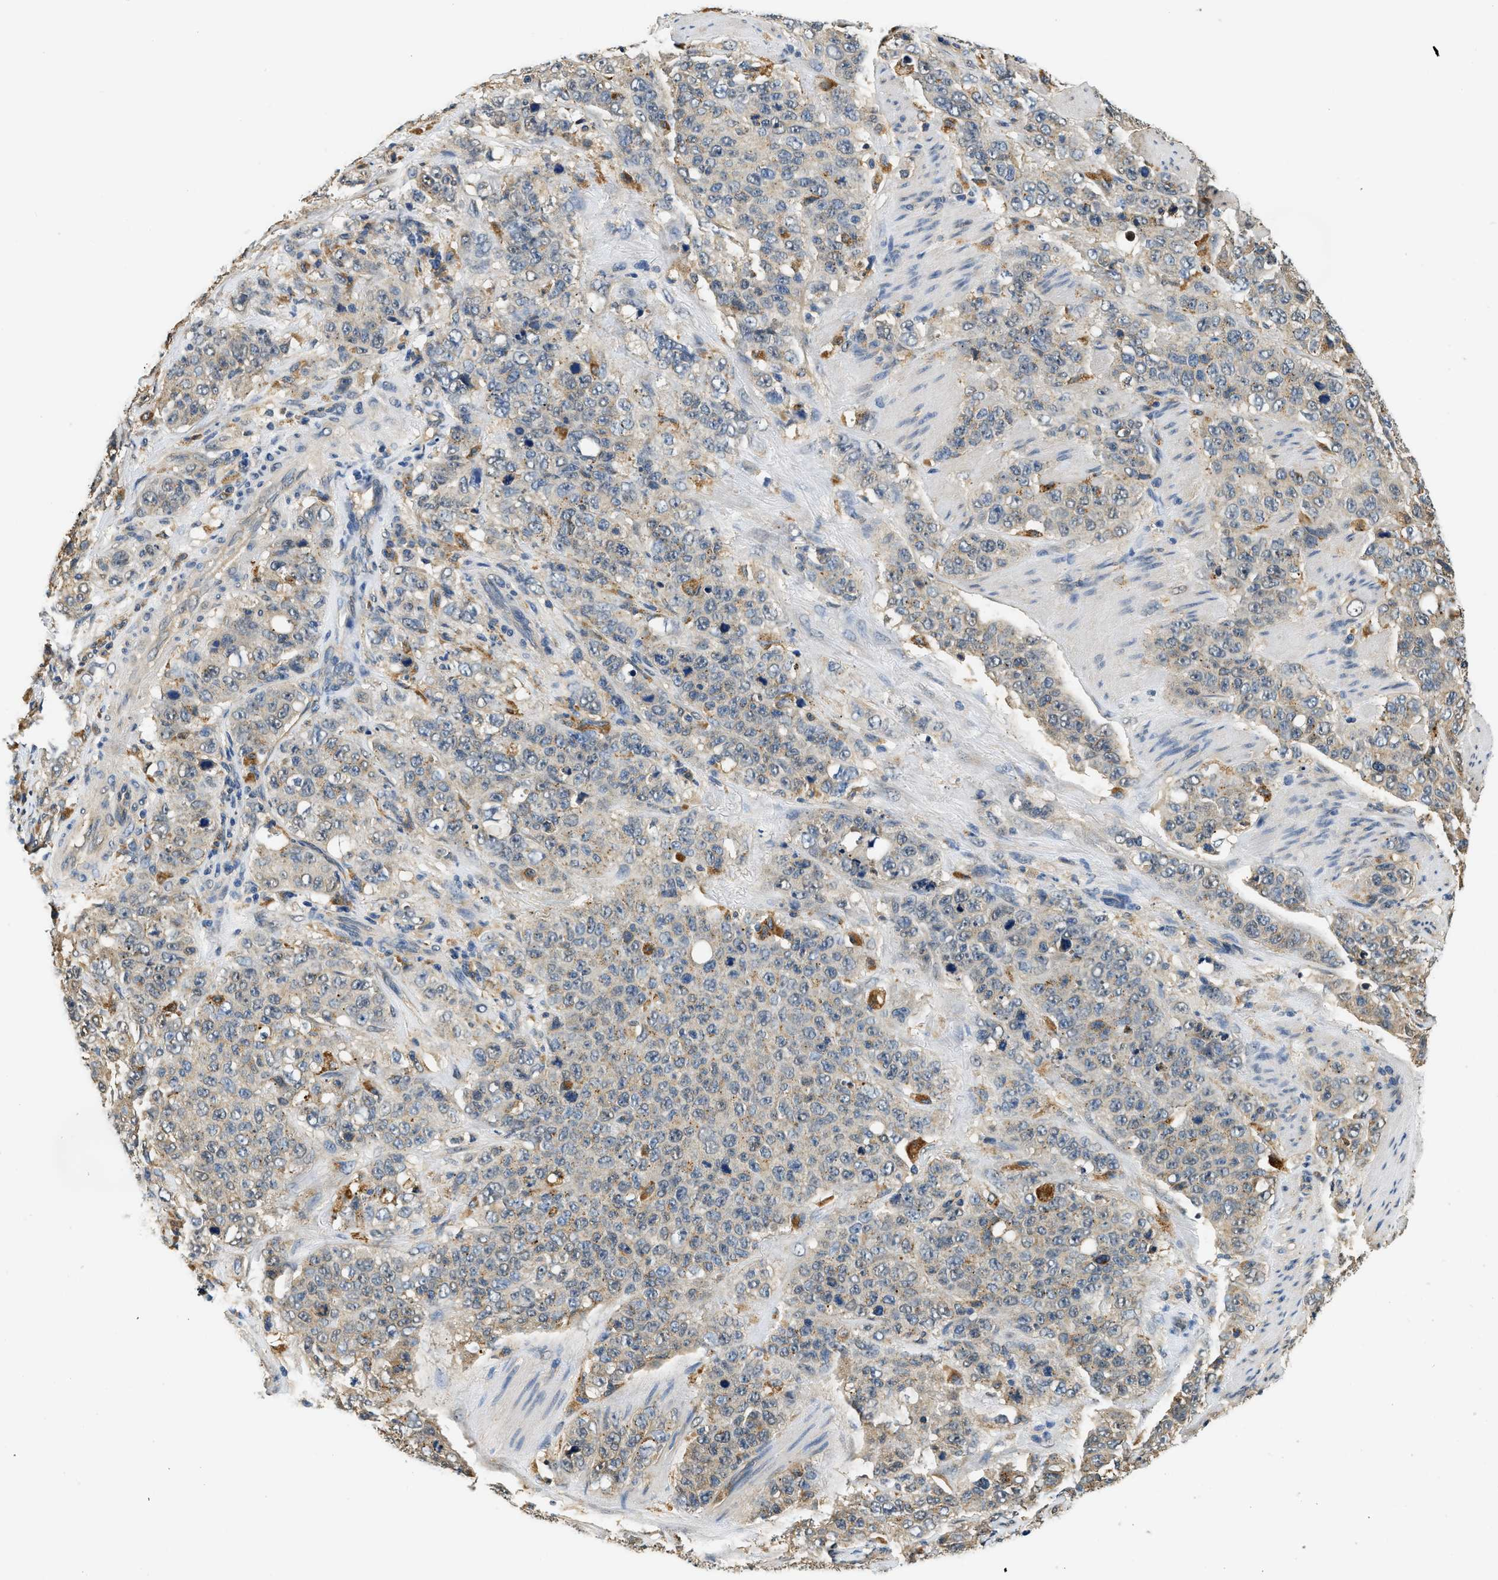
{"staining": {"intensity": "weak", "quantity": "<25%", "location": "cytoplasmic/membranous"}, "tissue": "stomach cancer", "cell_type": "Tumor cells", "image_type": "cancer", "snomed": [{"axis": "morphology", "description": "Adenocarcinoma, NOS"}, {"axis": "topography", "description": "Stomach"}], "caption": "A micrograph of human adenocarcinoma (stomach) is negative for staining in tumor cells.", "gene": "BCL7C", "patient": {"sex": "male", "age": 48}}